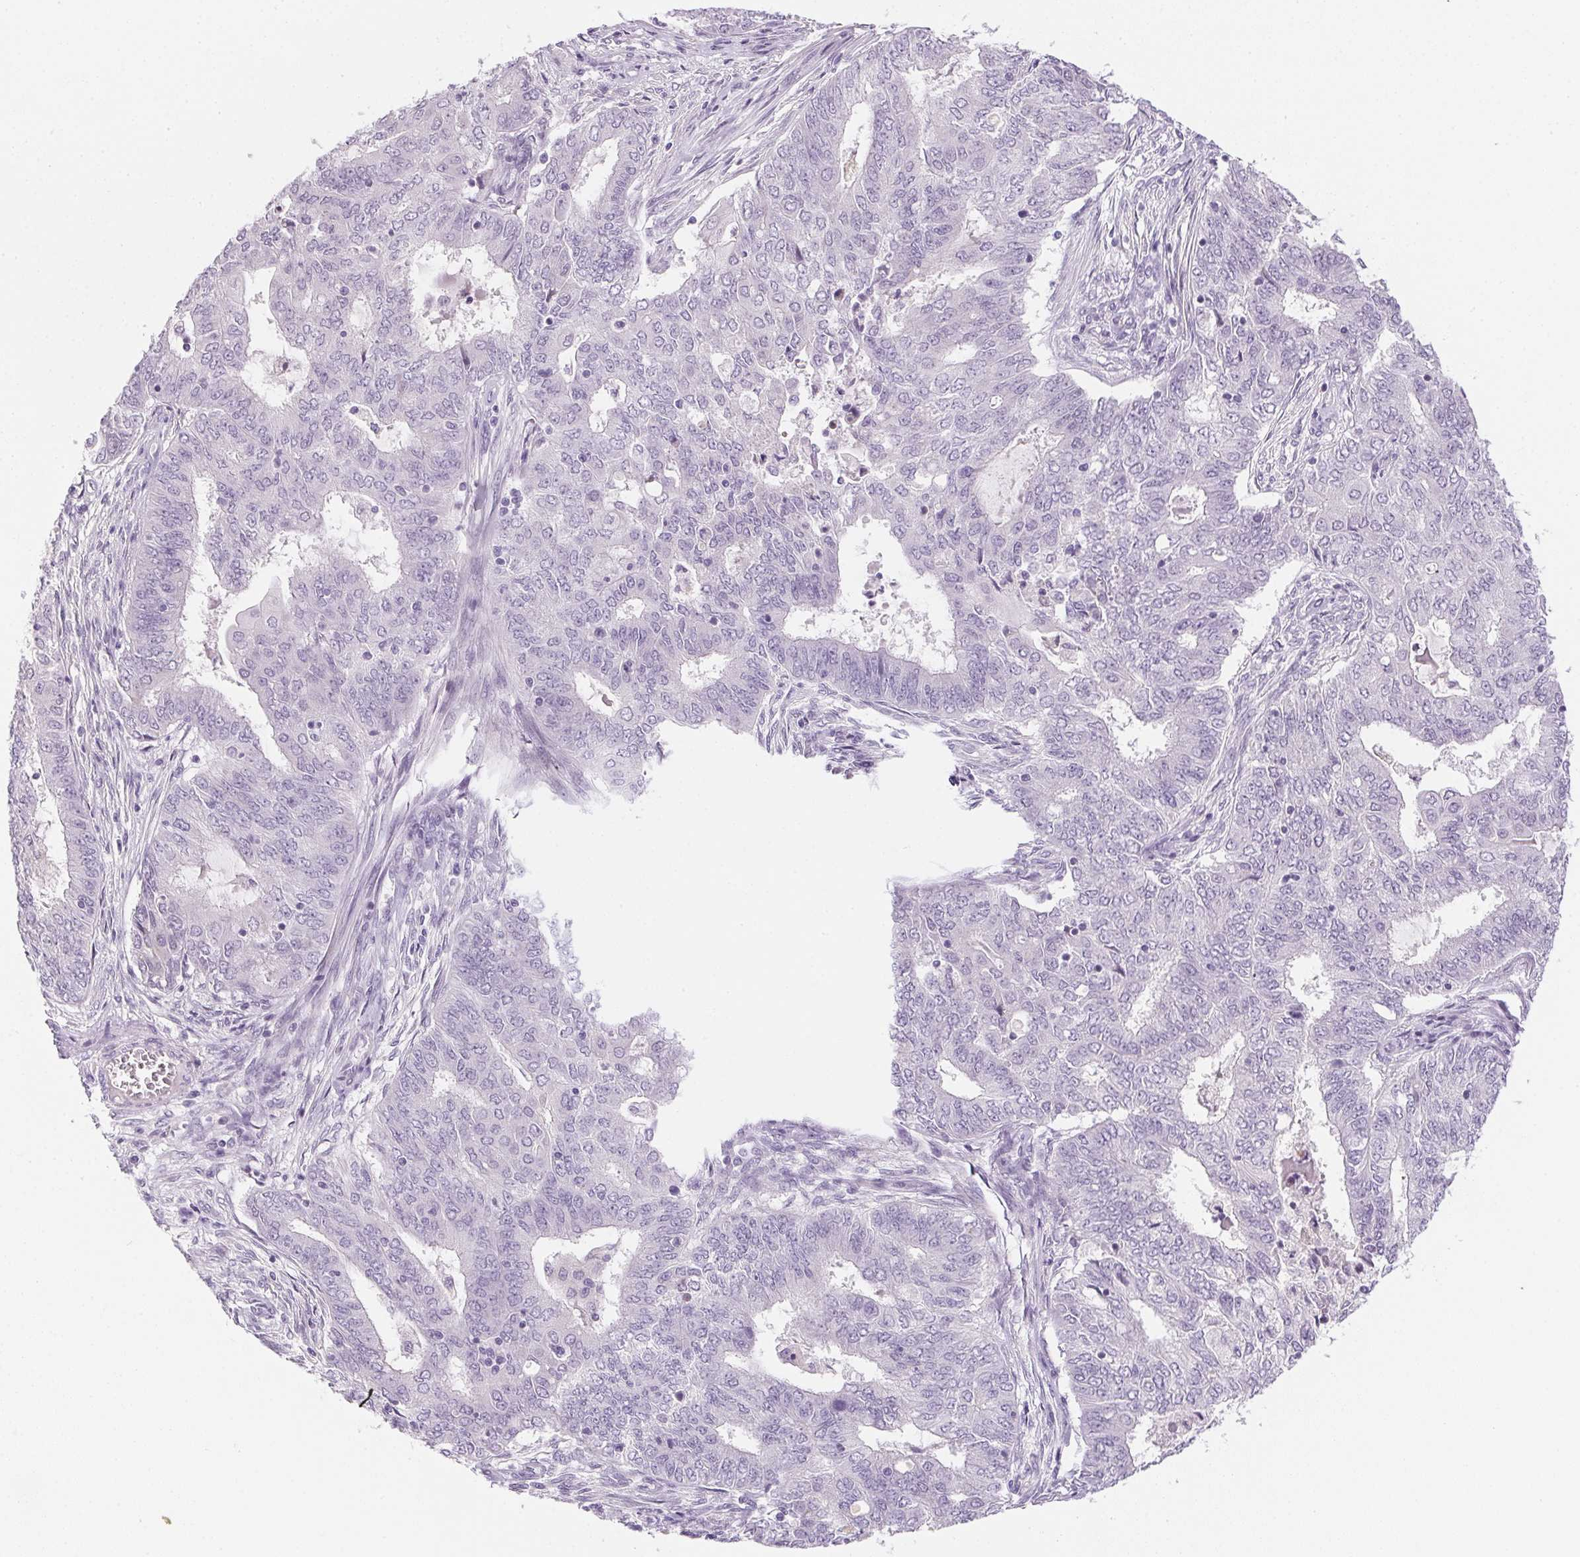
{"staining": {"intensity": "negative", "quantity": "none", "location": "none"}, "tissue": "endometrial cancer", "cell_type": "Tumor cells", "image_type": "cancer", "snomed": [{"axis": "morphology", "description": "Adenocarcinoma, NOS"}, {"axis": "topography", "description": "Endometrium"}], "caption": "High power microscopy photomicrograph of an IHC photomicrograph of endometrial cancer, revealing no significant positivity in tumor cells.", "gene": "GSDMC", "patient": {"sex": "female", "age": 62}}